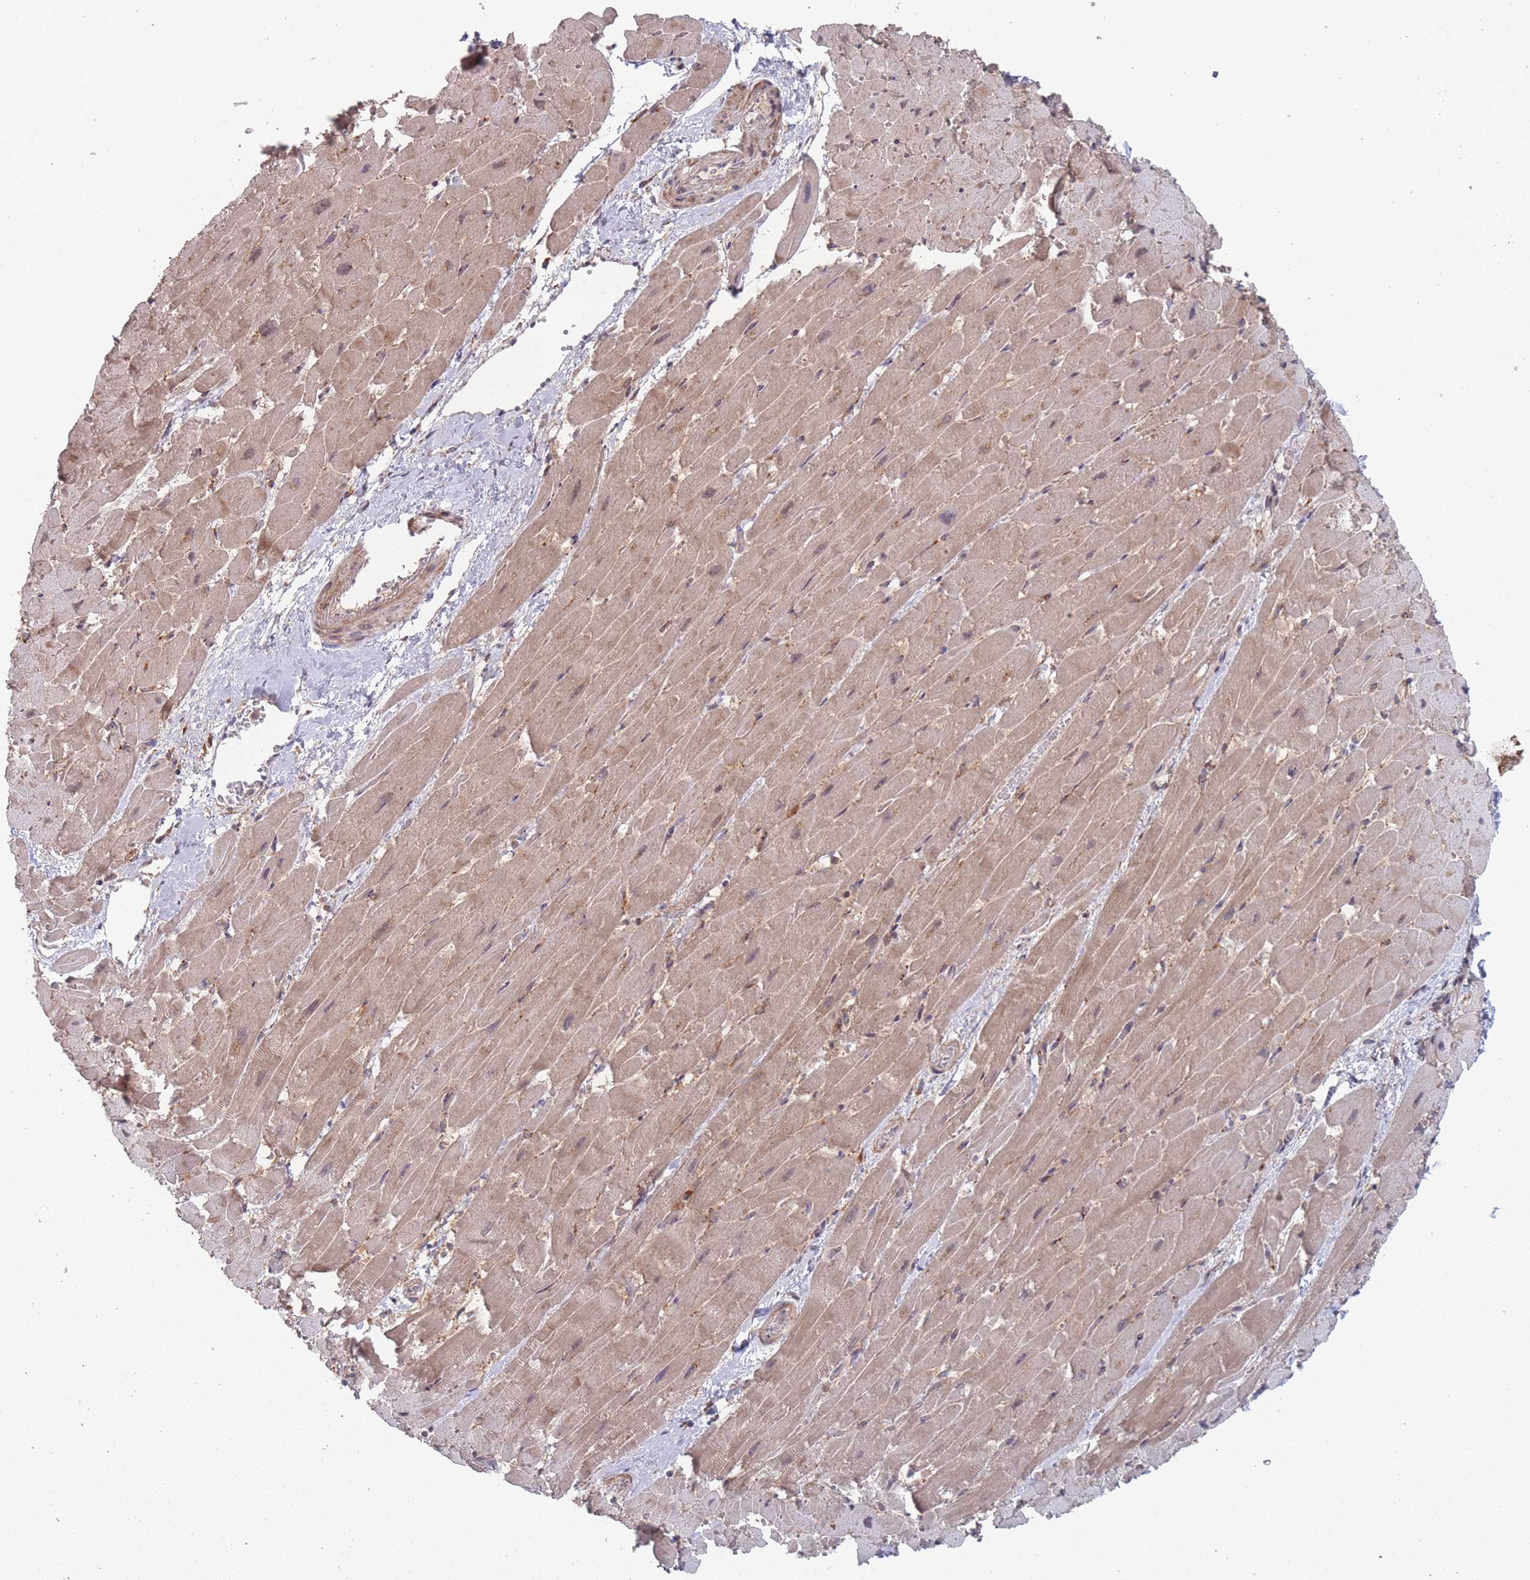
{"staining": {"intensity": "weak", "quantity": ">75%", "location": "cytoplasmic/membranous"}, "tissue": "heart muscle", "cell_type": "Cardiomyocytes", "image_type": "normal", "snomed": [{"axis": "morphology", "description": "Normal tissue, NOS"}, {"axis": "topography", "description": "Heart"}], "caption": "Brown immunohistochemical staining in unremarkable human heart muscle reveals weak cytoplasmic/membranous staining in approximately >75% of cardiomyocytes.", "gene": "CNTRL", "patient": {"sex": "male", "age": 37}}